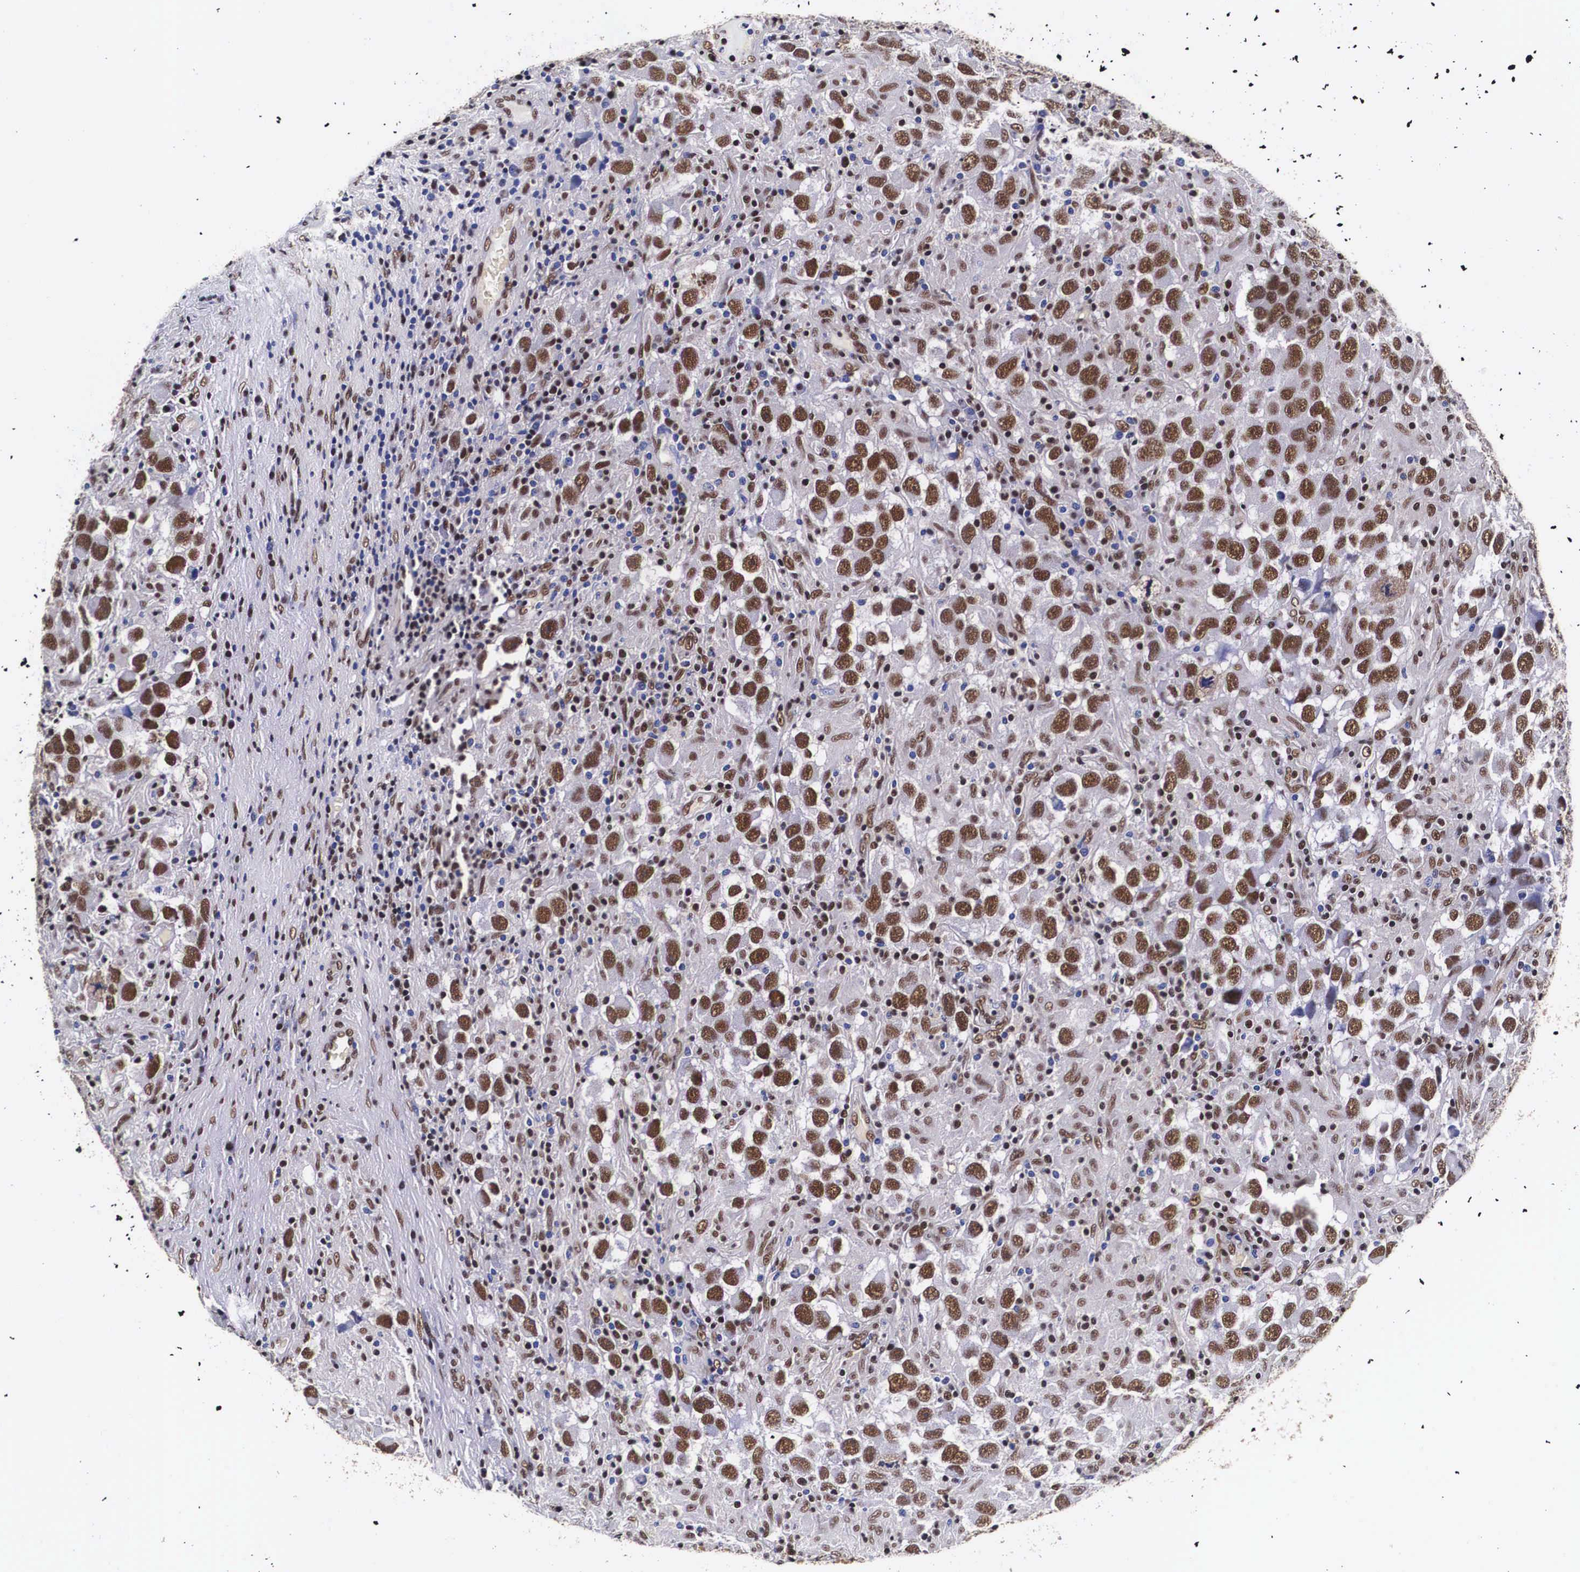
{"staining": {"intensity": "moderate", "quantity": "25%-75%", "location": "nuclear"}, "tissue": "testis cancer", "cell_type": "Tumor cells", "image_type": "cancer", "snomed": [{"axis": "morphology", "description": "Carcinoma, Embryonal, NOS"}, {"axis": "topography", "description": "Testis"}], "caption": "Human embryonal carcinoma (testis) stained for a protein (brown) displays moderate nuclear positive staining in about 25%-75% of tumor cells.", "gene": "PABPN1", "patient": {"sex": "male", "age": 21}}